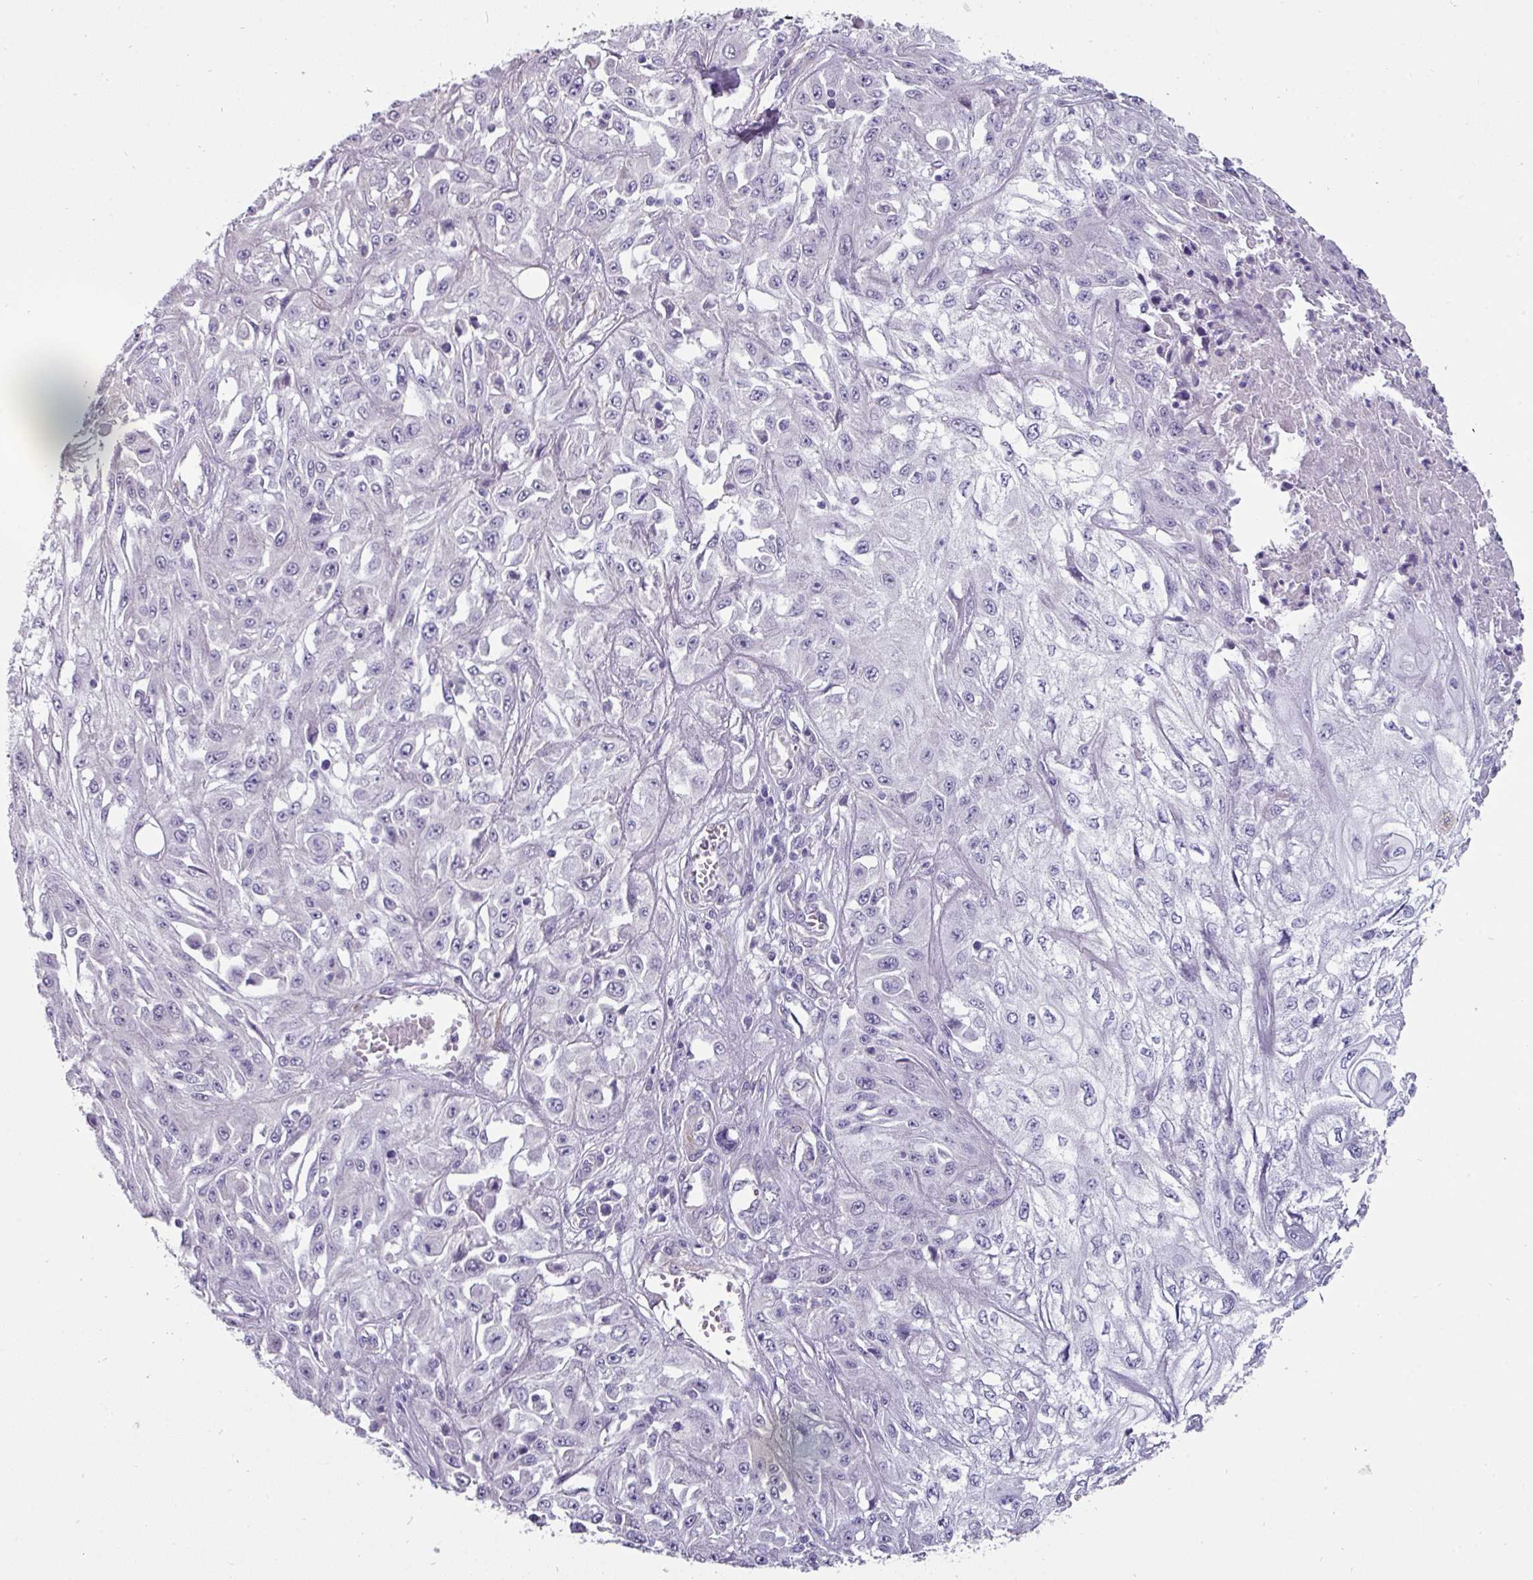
{"staining": {"intensity": "negative", "quantity": "none", "location": "none"}, "tissue": "skin cancer", "cell_type": "Tumor cells", "image_type": "cancer", "snomed": [{"axis": "morphology", "description": "Squamous cell carcinoma, NOS"}, {"axis": "morphology", "description": "Squamous cell carcinoma, metastatic, NOS"}, {"axis": "topography", "description": "Skin"}, {"axis": "topography", "description": "Lymph node"}], "caption": "An immunohistochemistry image of skin metastatic squamous cell carcinoma is shown. There is no staining in tumor cells of skin metastatic squamous cell carcinoma.", "gene": "EYA3", "patient": {"sex": "male", "age": 75}}